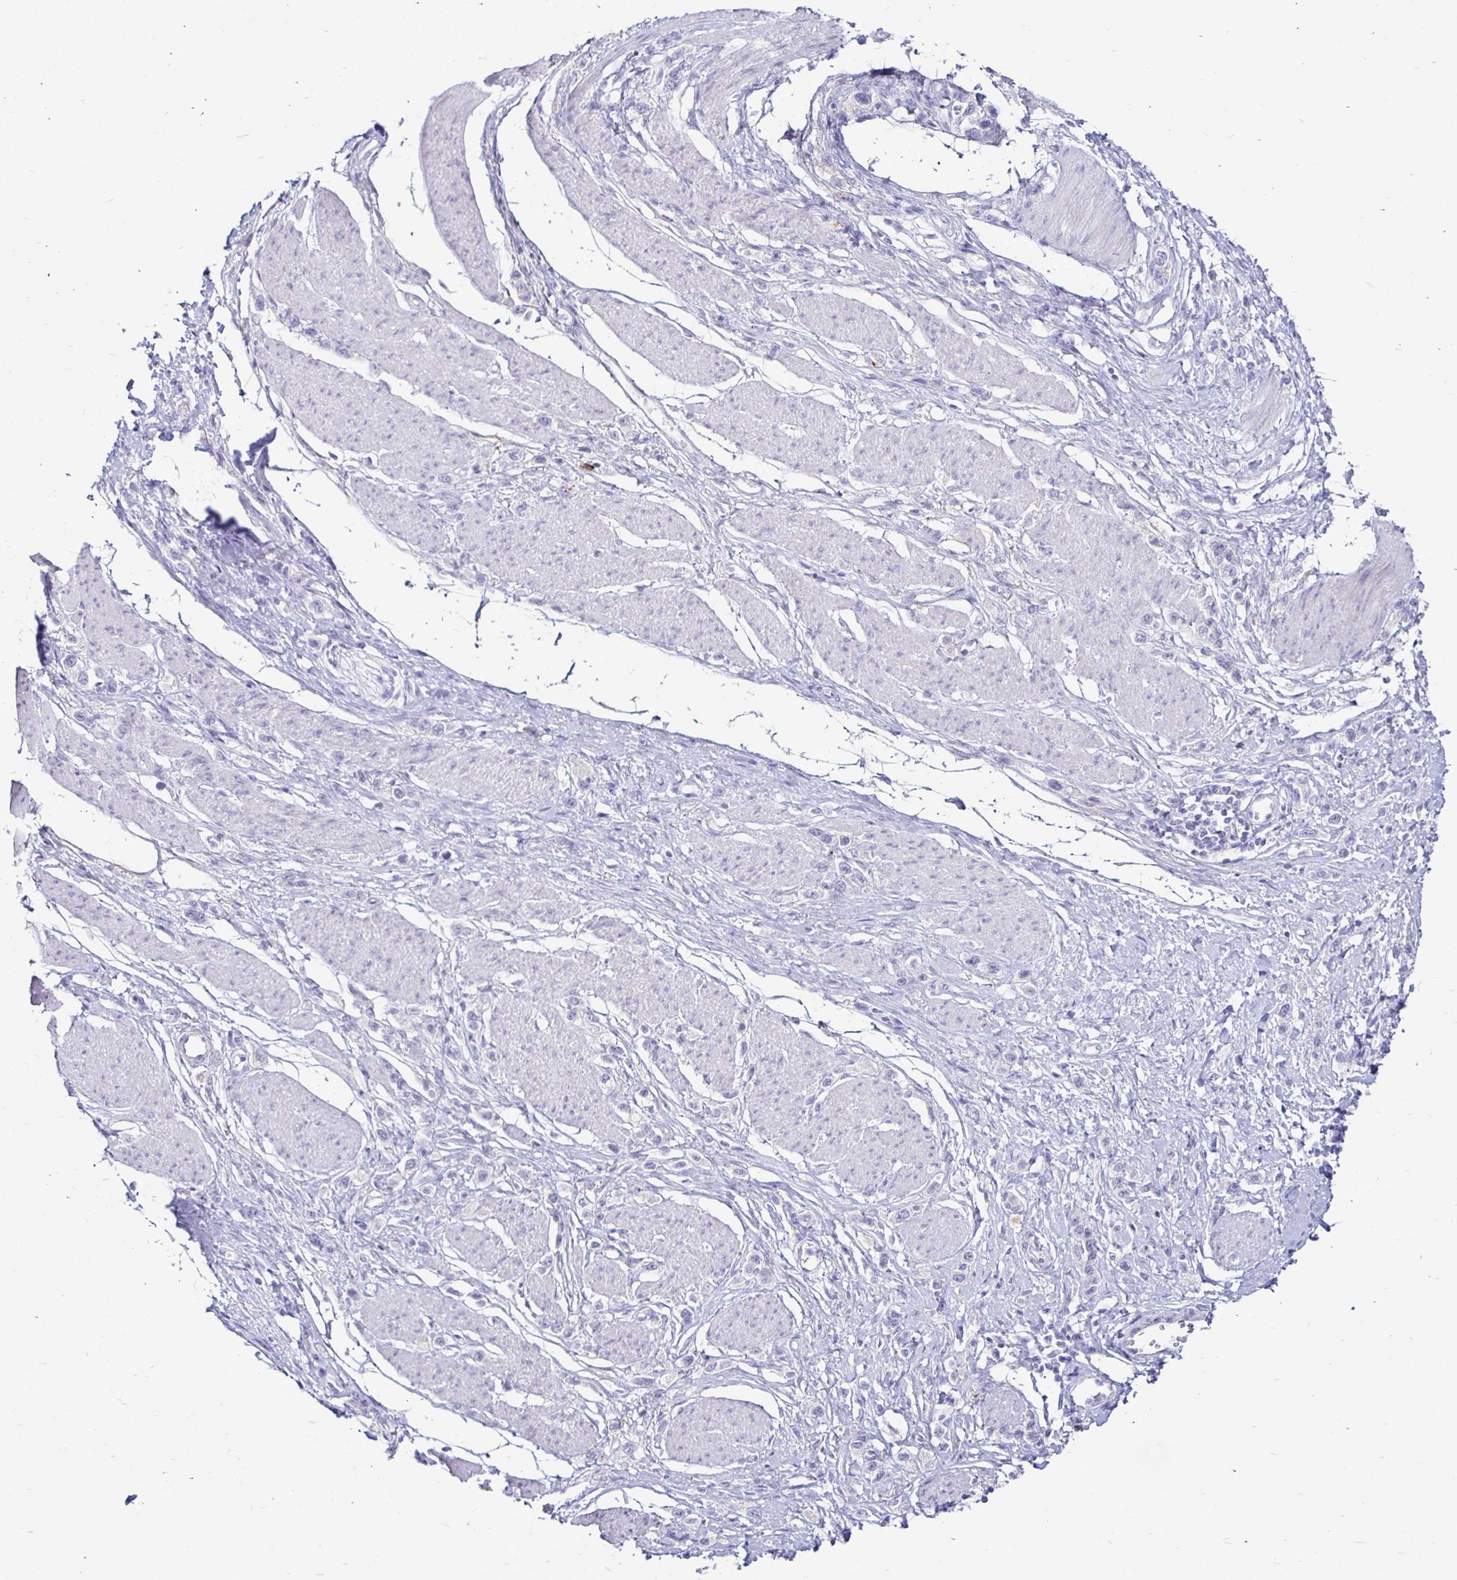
{"staining": {"intensity": "negative", "quantity": "none", "location": "none"}, "tissue": "stomach cancer", "cell_type": "Tumor cells", "image_type": "cancer", "snomed": [{"axis": "morphology", "description": "Adenocarcinoma, NOS"}, {"axis": "topography", "description": "Stomach"}], "caption": "The micrograph displays no significant positivity in tumor cells of stomach cancer.", "gene": "TIMP1", "patient": {"sex": "female", "age": 65}}